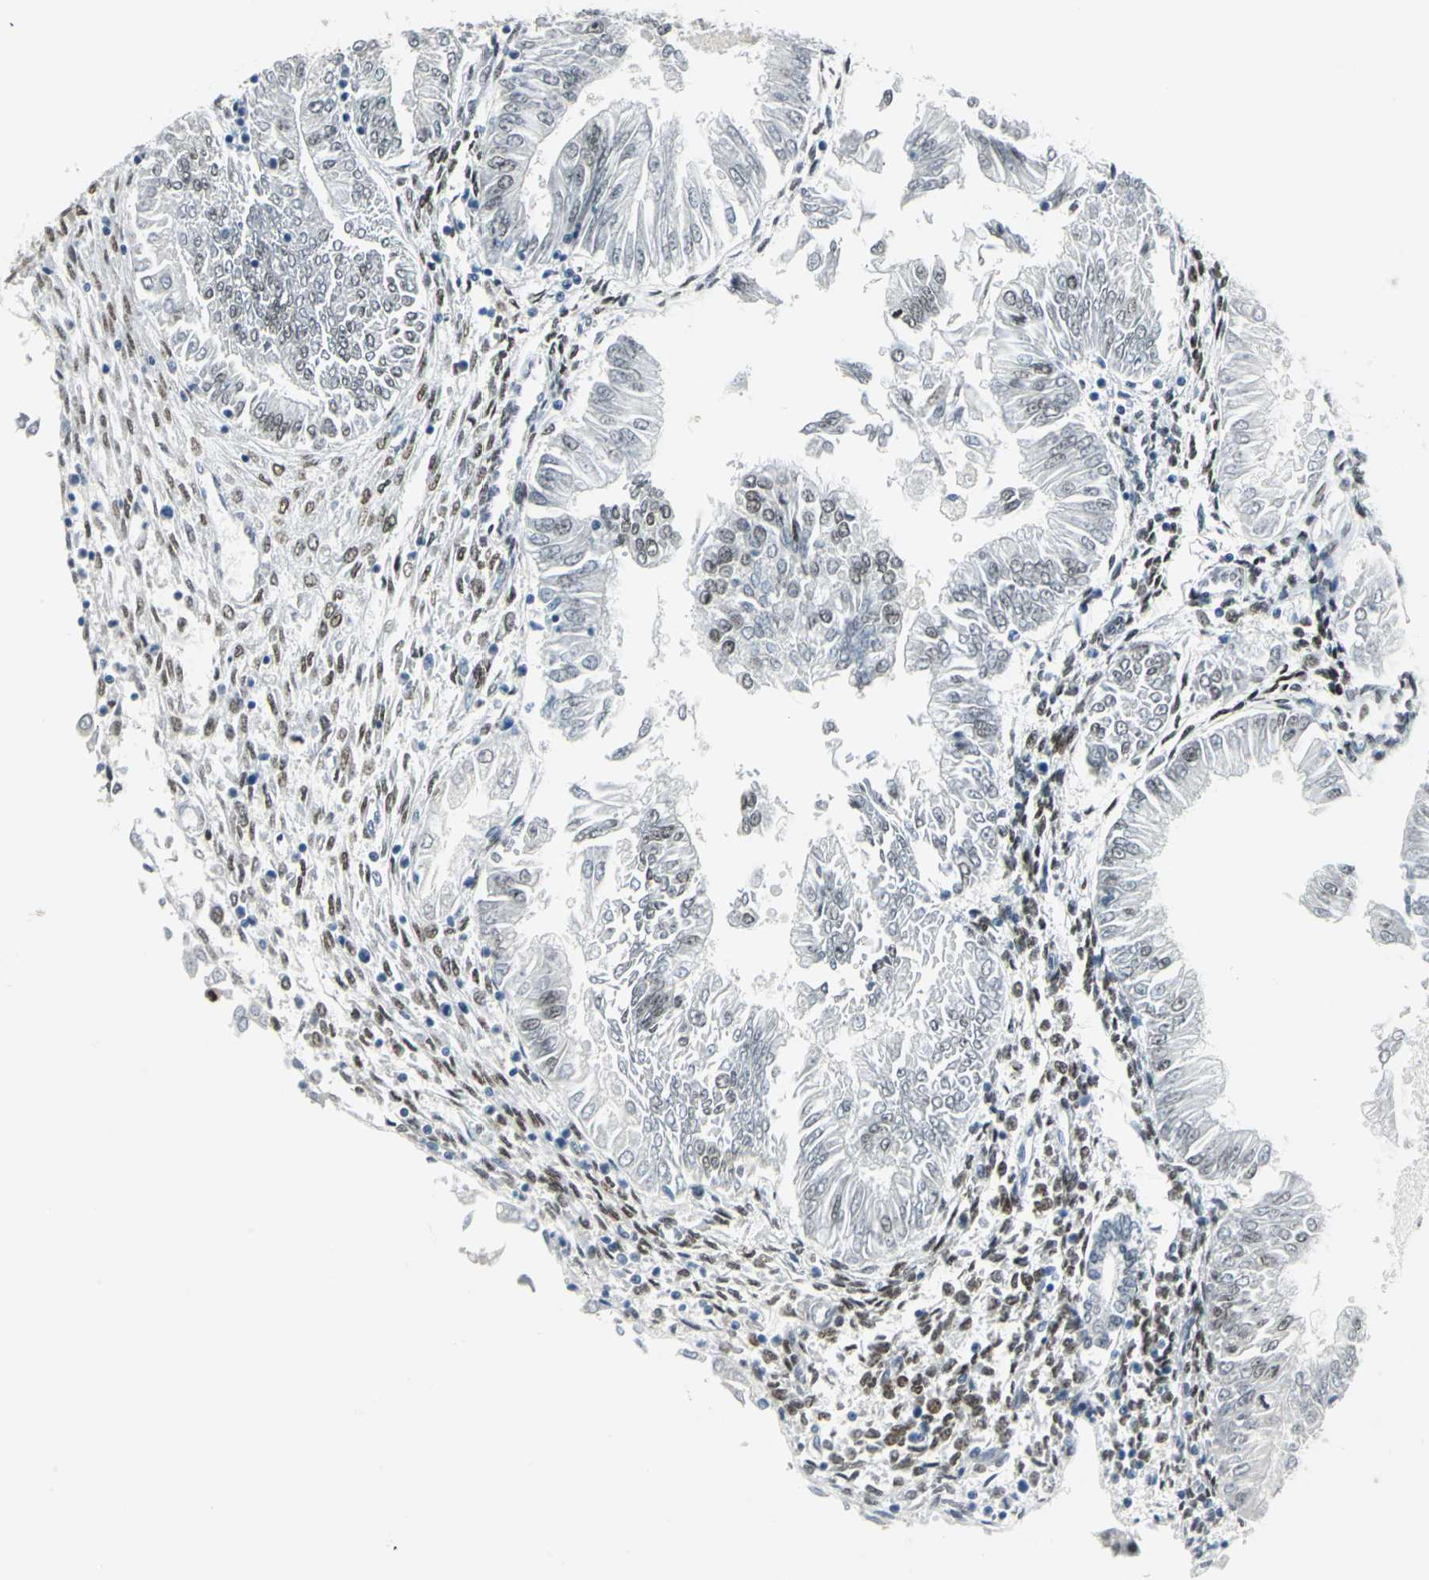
{"staining": {"intensity": "moderate", "quantity": ">75%", "location": "nuclear"}, "tissue": "endometrial cancer", "cell_type": "Tumor cells", "image_type": "cancer", "snomed": [{"axis": "morphology", "description": "Adenocarcinoma, NOS"}, {"axis": "topography", "description": "Endometrium"}], "caption": "Brown immunohistochemical staining in adenocarcinoma (endometrial) exhibits moderate nuclear staining in approximately >75% of tumor cells. Ihc stains the protein in brown and the nuclei are stained blue.", "gene": "MEIS2", "patient": {"sex": "female", "age": 53}}